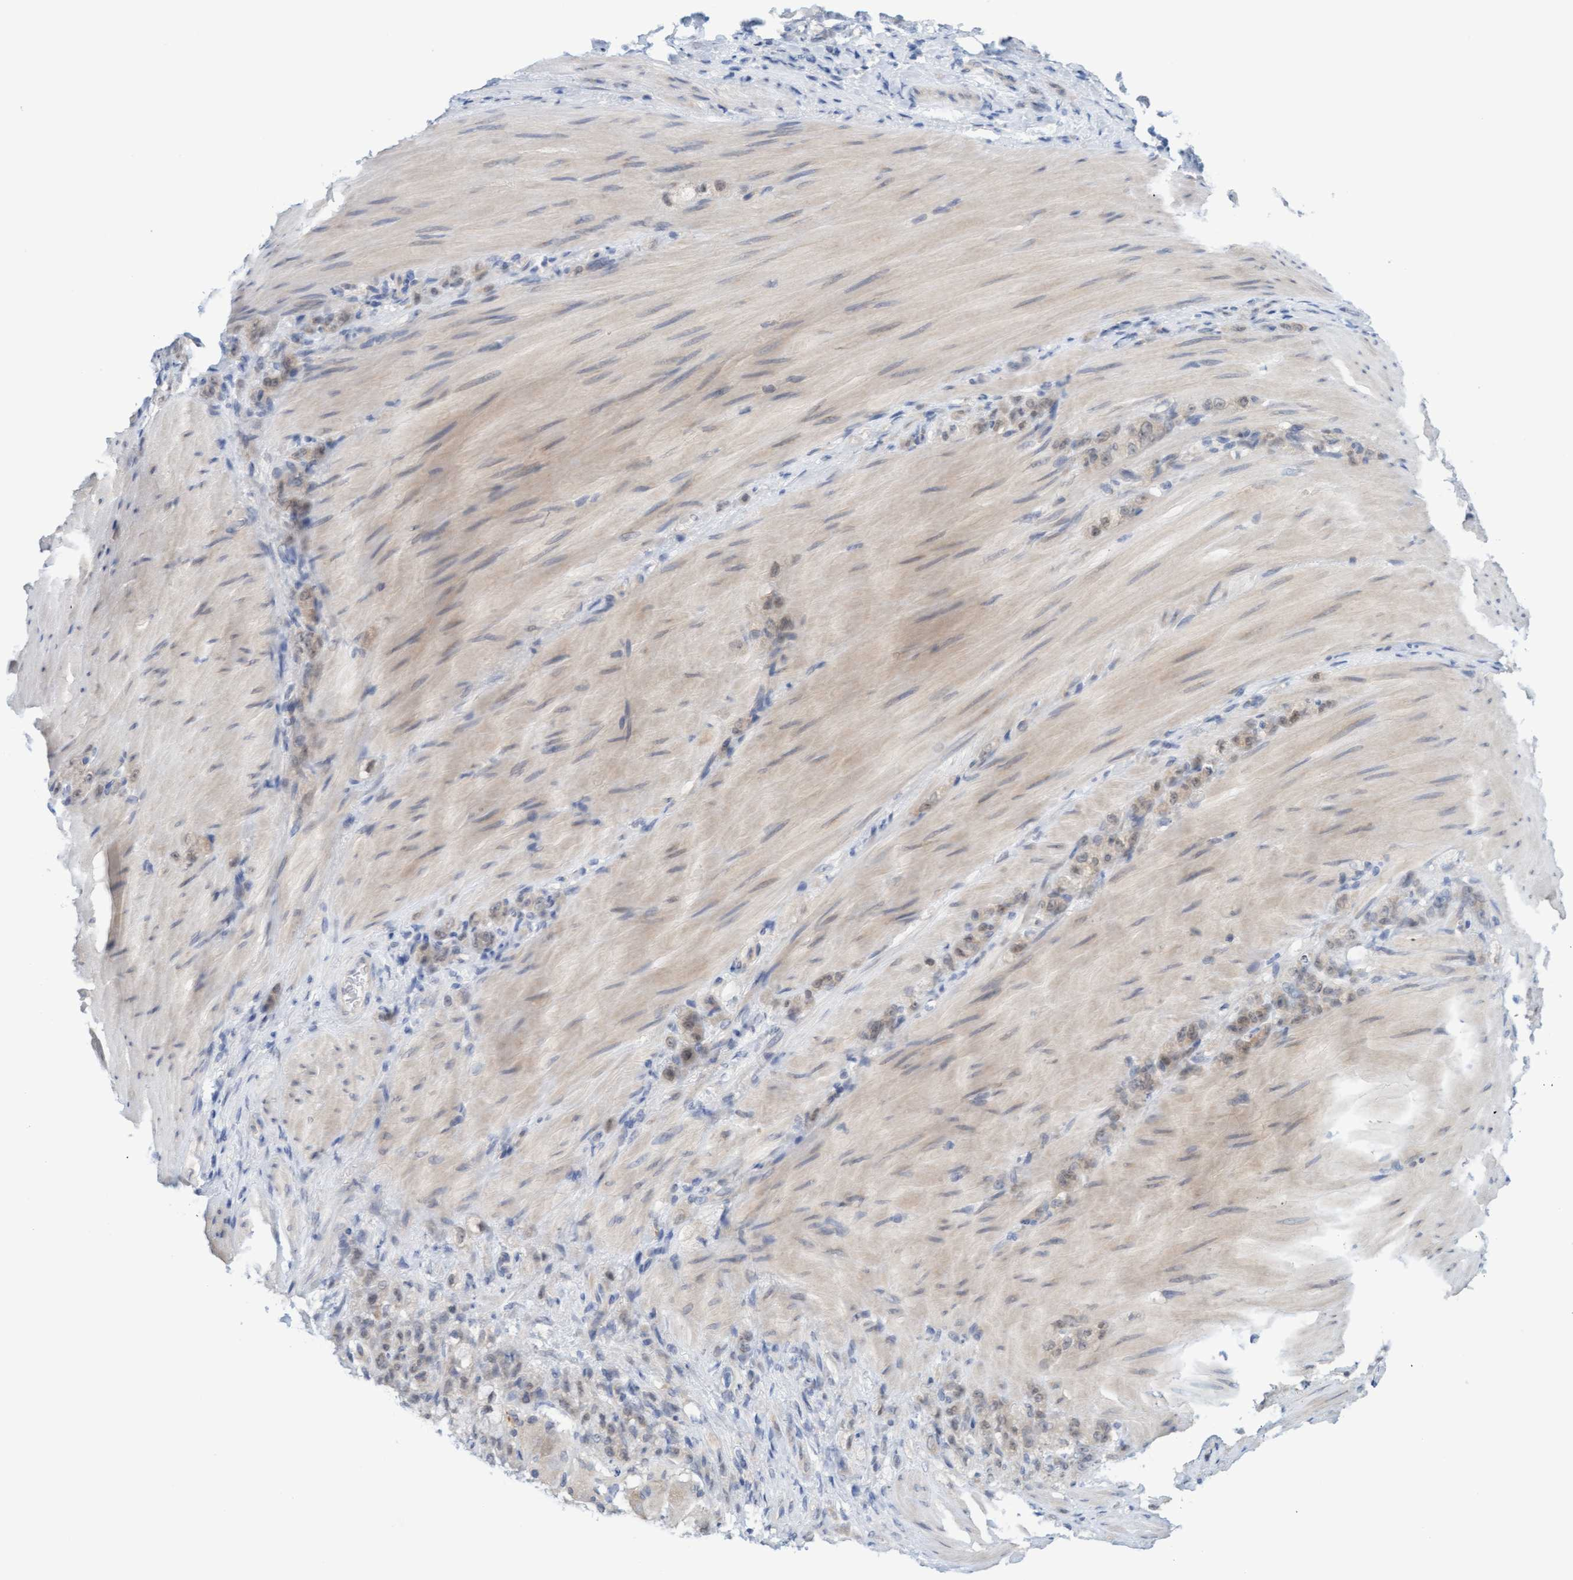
{"staining": {"intensity": "weak", "quantity": ">75%", "location": "cytoplasmic/membranous"}, "tissue": "stomach cancer", "cell_type": "Tumor cells", "image_type": "cancer", "snomed": [{"axis": "morphology", "description": "Normal tissue, NOS"}, {"axis": "morphology", "description": "Adenocarcinoma, NOS"}, {"axis": "topography", "description": "Stomach"}], "caption": "Stomach adenocarcinoma stained for a protein (brown) shows weak cytoplasmic/membranous positive expression in approximately >75% of tumor cells.", "gene": "AMZ2", "patient": {"sex": "male", "age": 82}}